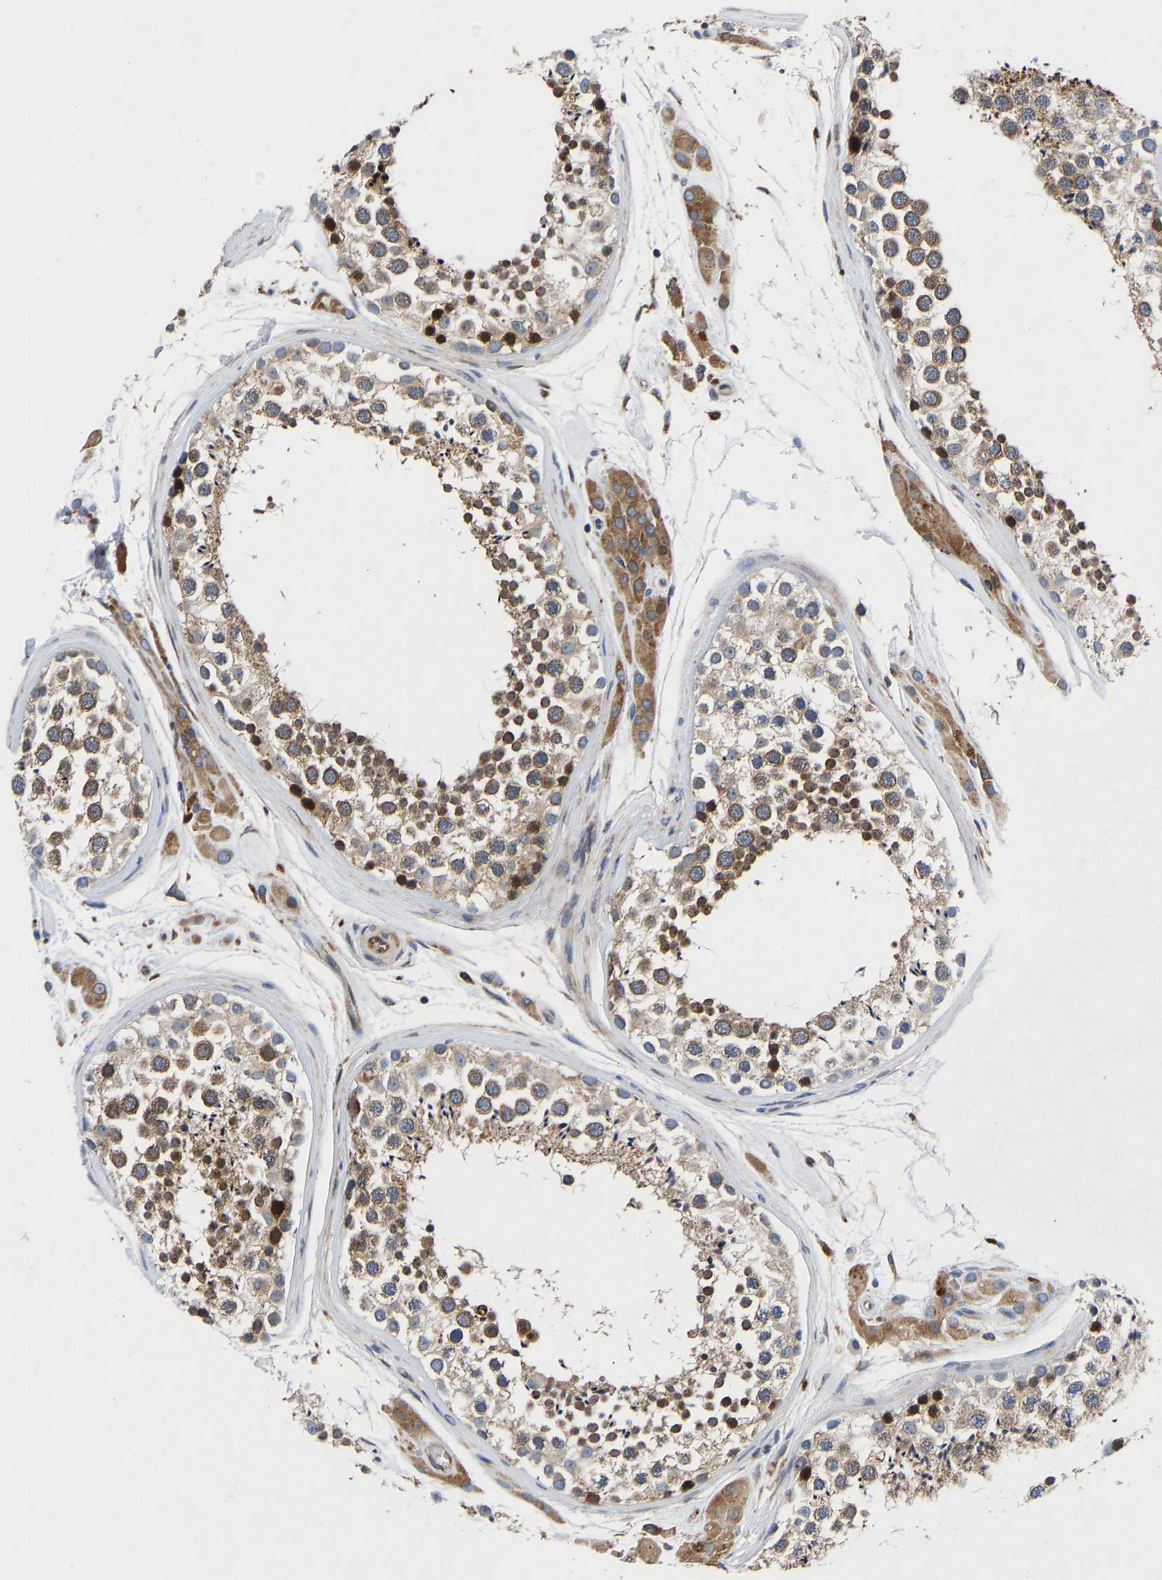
{"staining": {"intensity": "moderate", "quantity": ">75%", "location": "cytoplasmic/membranous"}, "tissue": "testis", "cell_type": "Cells in seminiferous ducts", "image_type": "normal", "snomed": [{"axis": "morphology", "description": "Normal tissue, NOS"}, {"axis": "topography", "description": "Testis"}], "caption": "A micrograph of human testis stained for a protein exhibits moderate cytoplasmic/membranous brown staining in cells in seminiferous ducts.", "gene": "TMEM38B", "patient": {"sex": "male", "age": 46}}